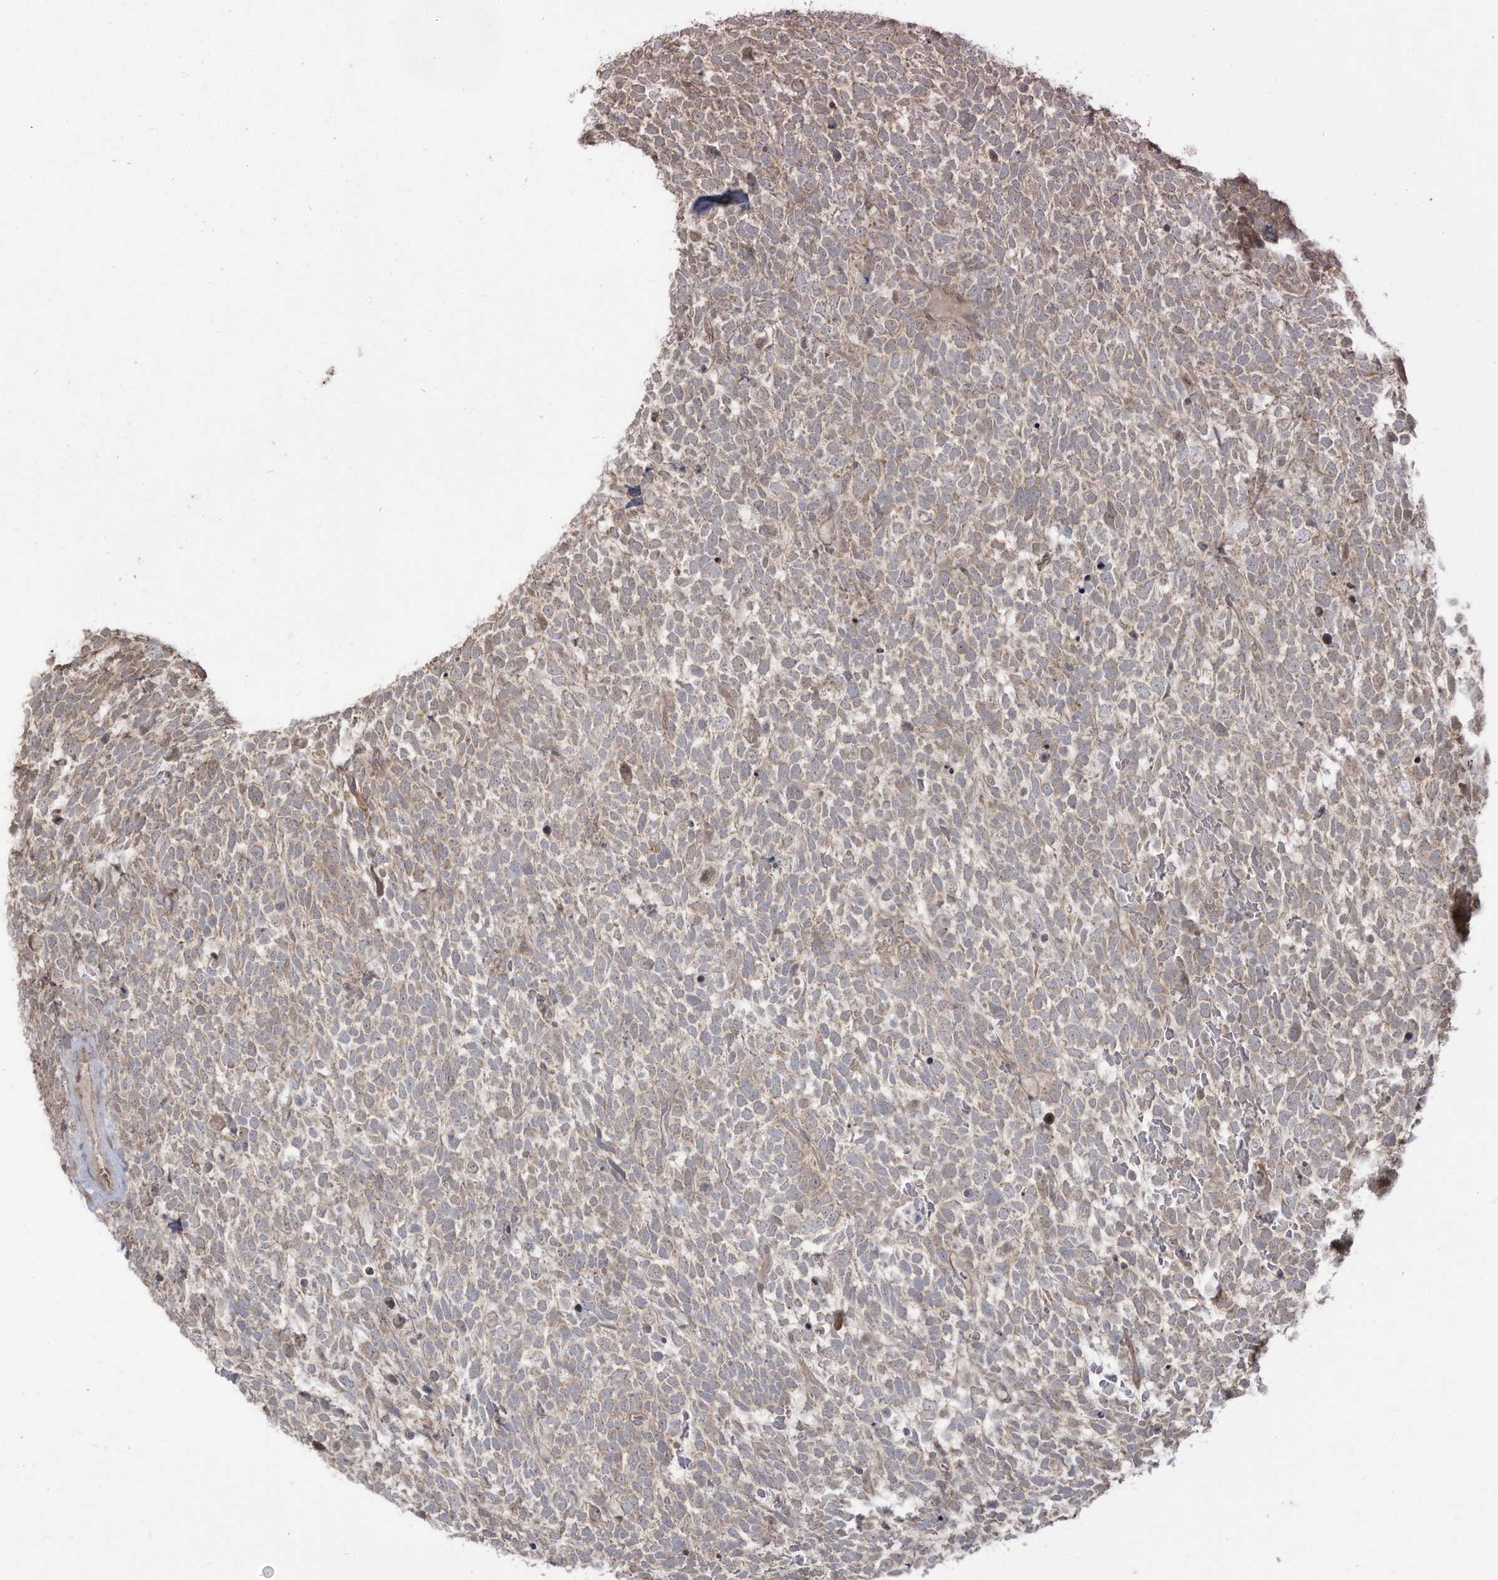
{"staining": {"intensity": "weak", "quantity": "<25%", "location": "cytoplasmic/membranous"}, "tissue": "urothelial cancer", "cell_type": "Tumor cells", "image_type": "cancer", "snomed": [{"axis": "morphology", "description": "Urothelial carcinoma, High grade"}, {"axis": "topography", "description": "Urinary bladder"}], "caption": "DAB (3,3'-diaminobenzidine) immunohistochemical staining of human high-grade urothelial carcinoma shows no significant positivity in tumor cells.", "gene": "CARF", "patient": {"sex": "female", "age": 82}}